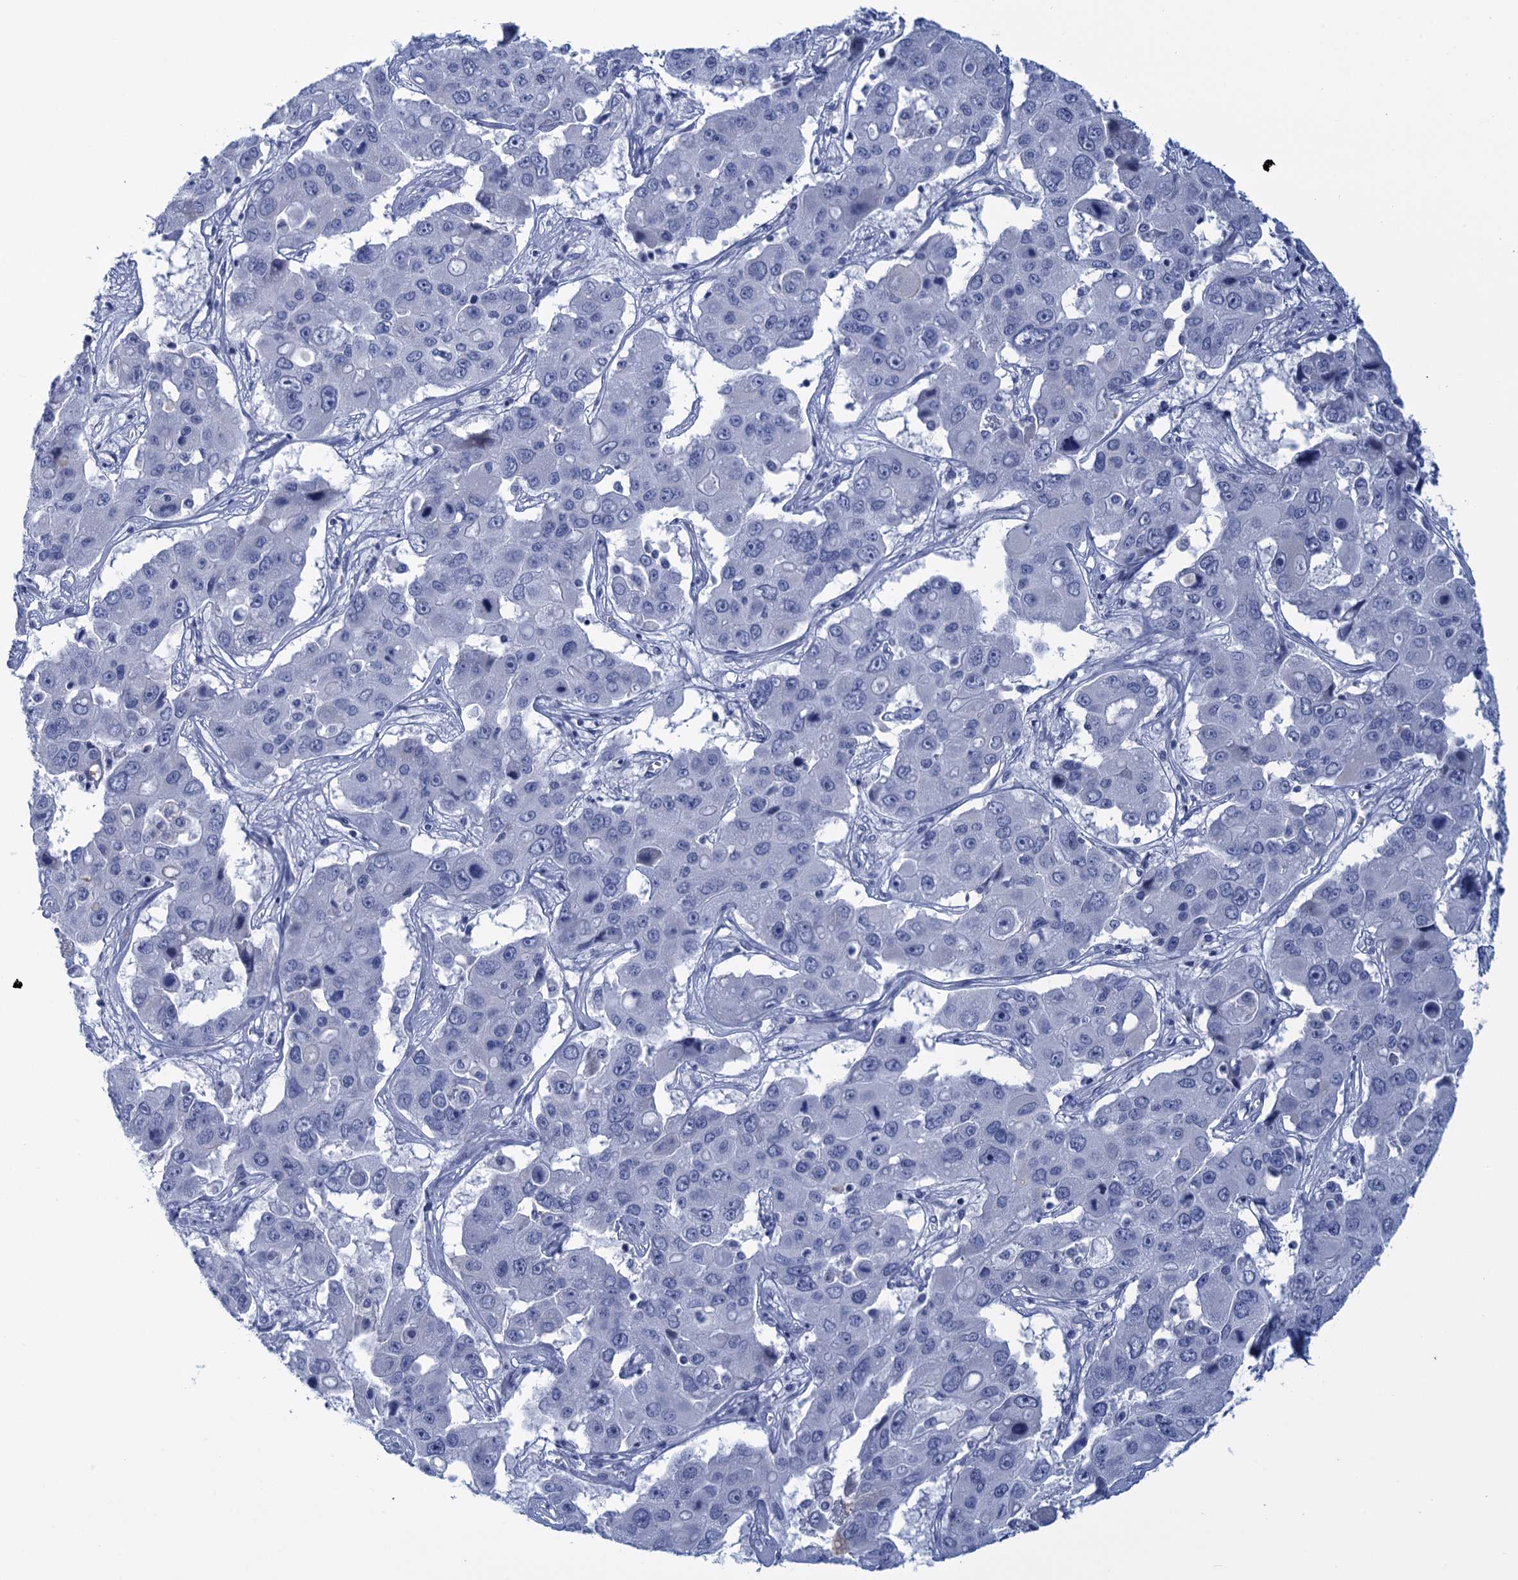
{"staining": {"intensity": "negative", "quantity": "none", "location": "none"}, "tissue": "liver cancer", "cell_type": "Tumor cells", "image_type": "cancer", "snomed": [{"axis": "morphology", "description": "Cholangiocarcinoma"}, {"axis": "topography", "description": "Liver"}], "caption": "This histopathology image is of liver cholangiocarcinoma stained with immunohistochemistry to label a protein in brown with the nuclei are counter-stained blue. There is no staining in tumor cells.", "gene": "SCEL", "patient": {"sex": "male", "age": 67}}